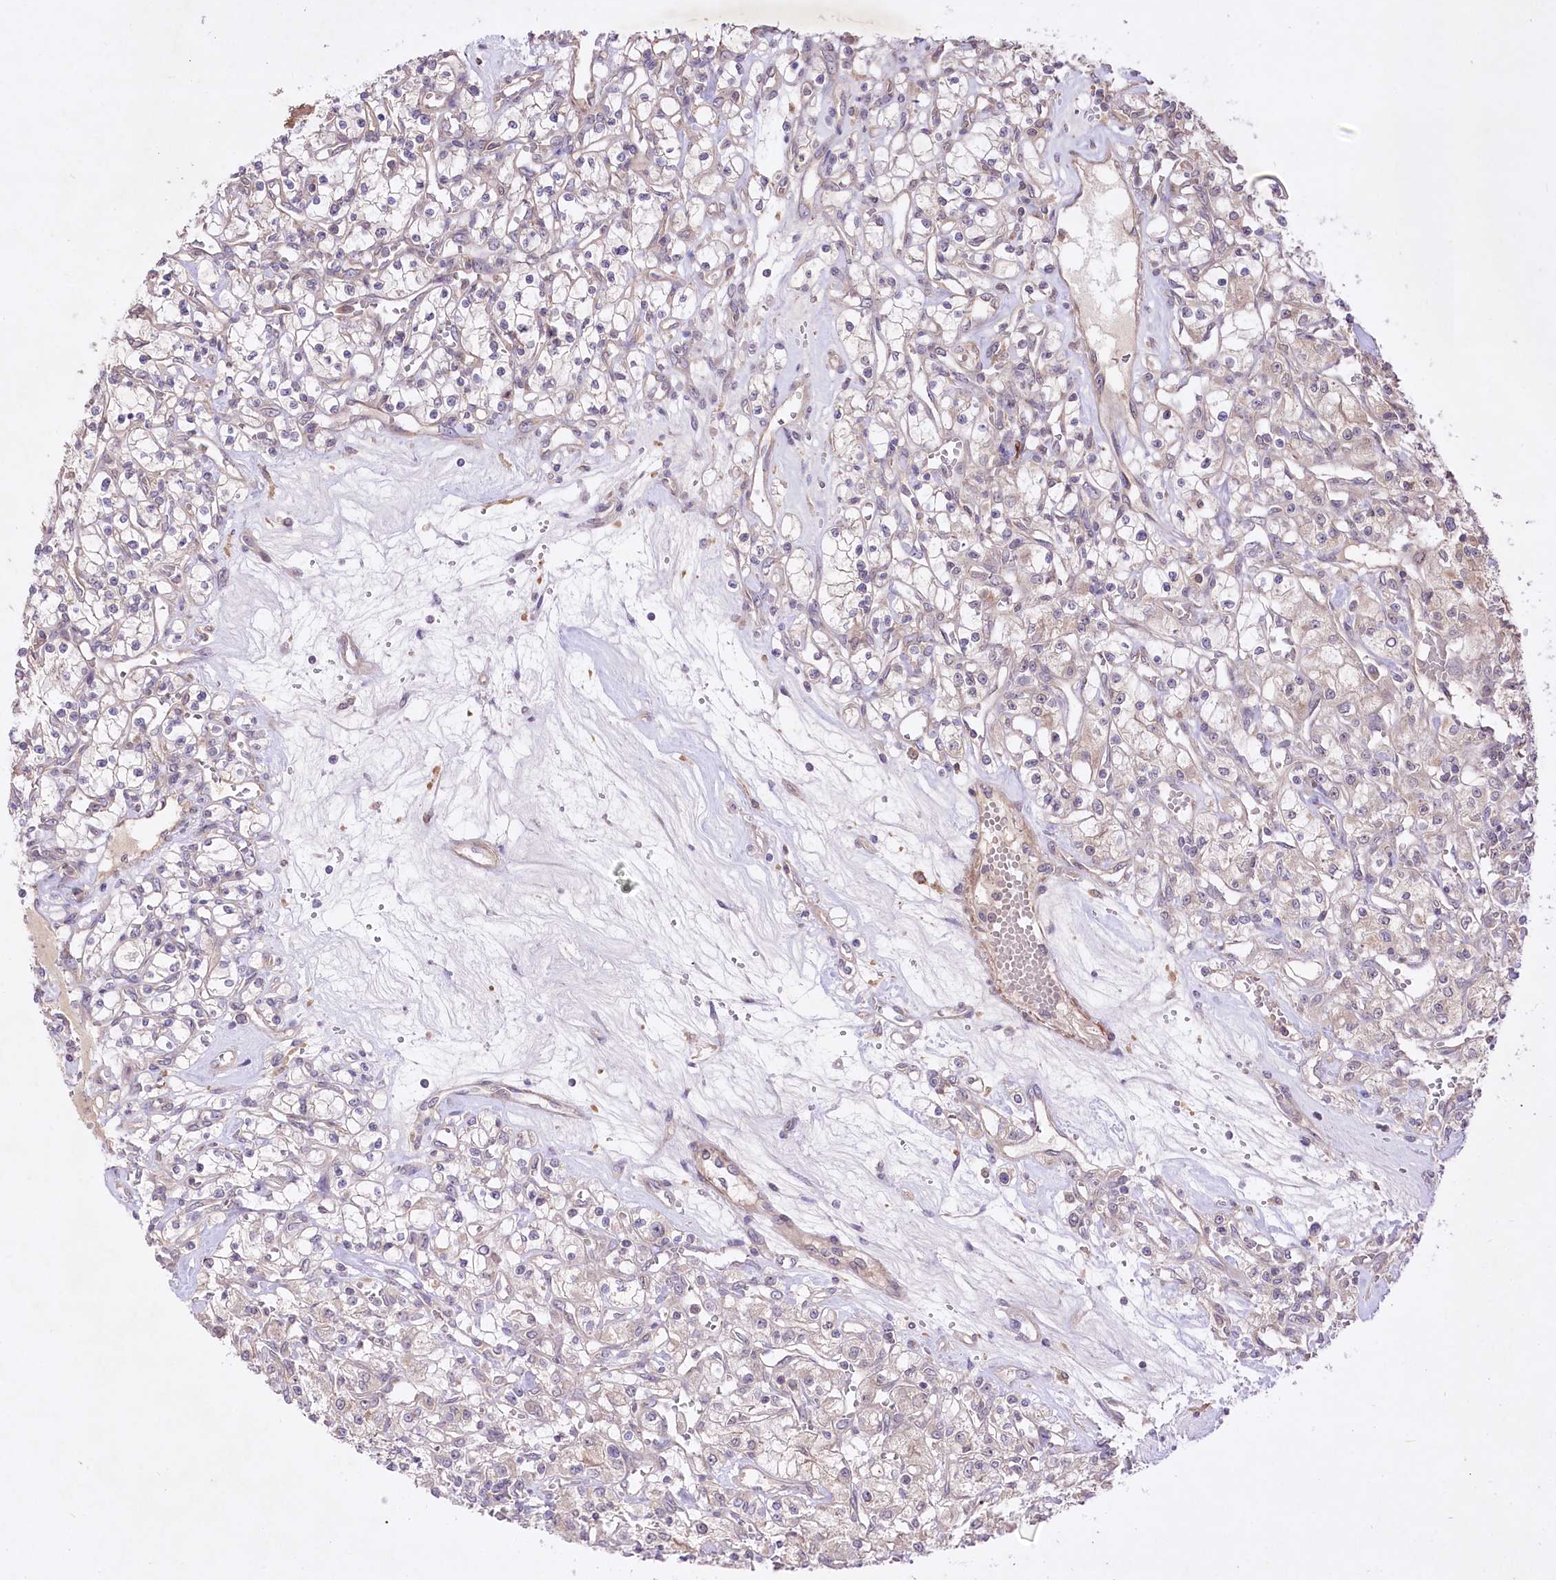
{"staining": {"intensity": "weak", "quantity": "<25%", "location": "cytoplasmic/membranous"}, "tissue": "renal cancer", "cell_type": "Tumor cells", "image_type": "cancer", "snomed": [{"axis": "morphology", "description": "Adenocarcinoma, NOS"}, {"axis": "topography", "description": "Kidney"}], "caption": "Renal cancer was stained to show a protein in brown. There is no significant positivity in tumor cells. (DAB (3,3'-diaminobenzidine) immunohistochemistry, high magnification).", "gene": "HELT", "patient": {"sex": "female", "age": 59}}